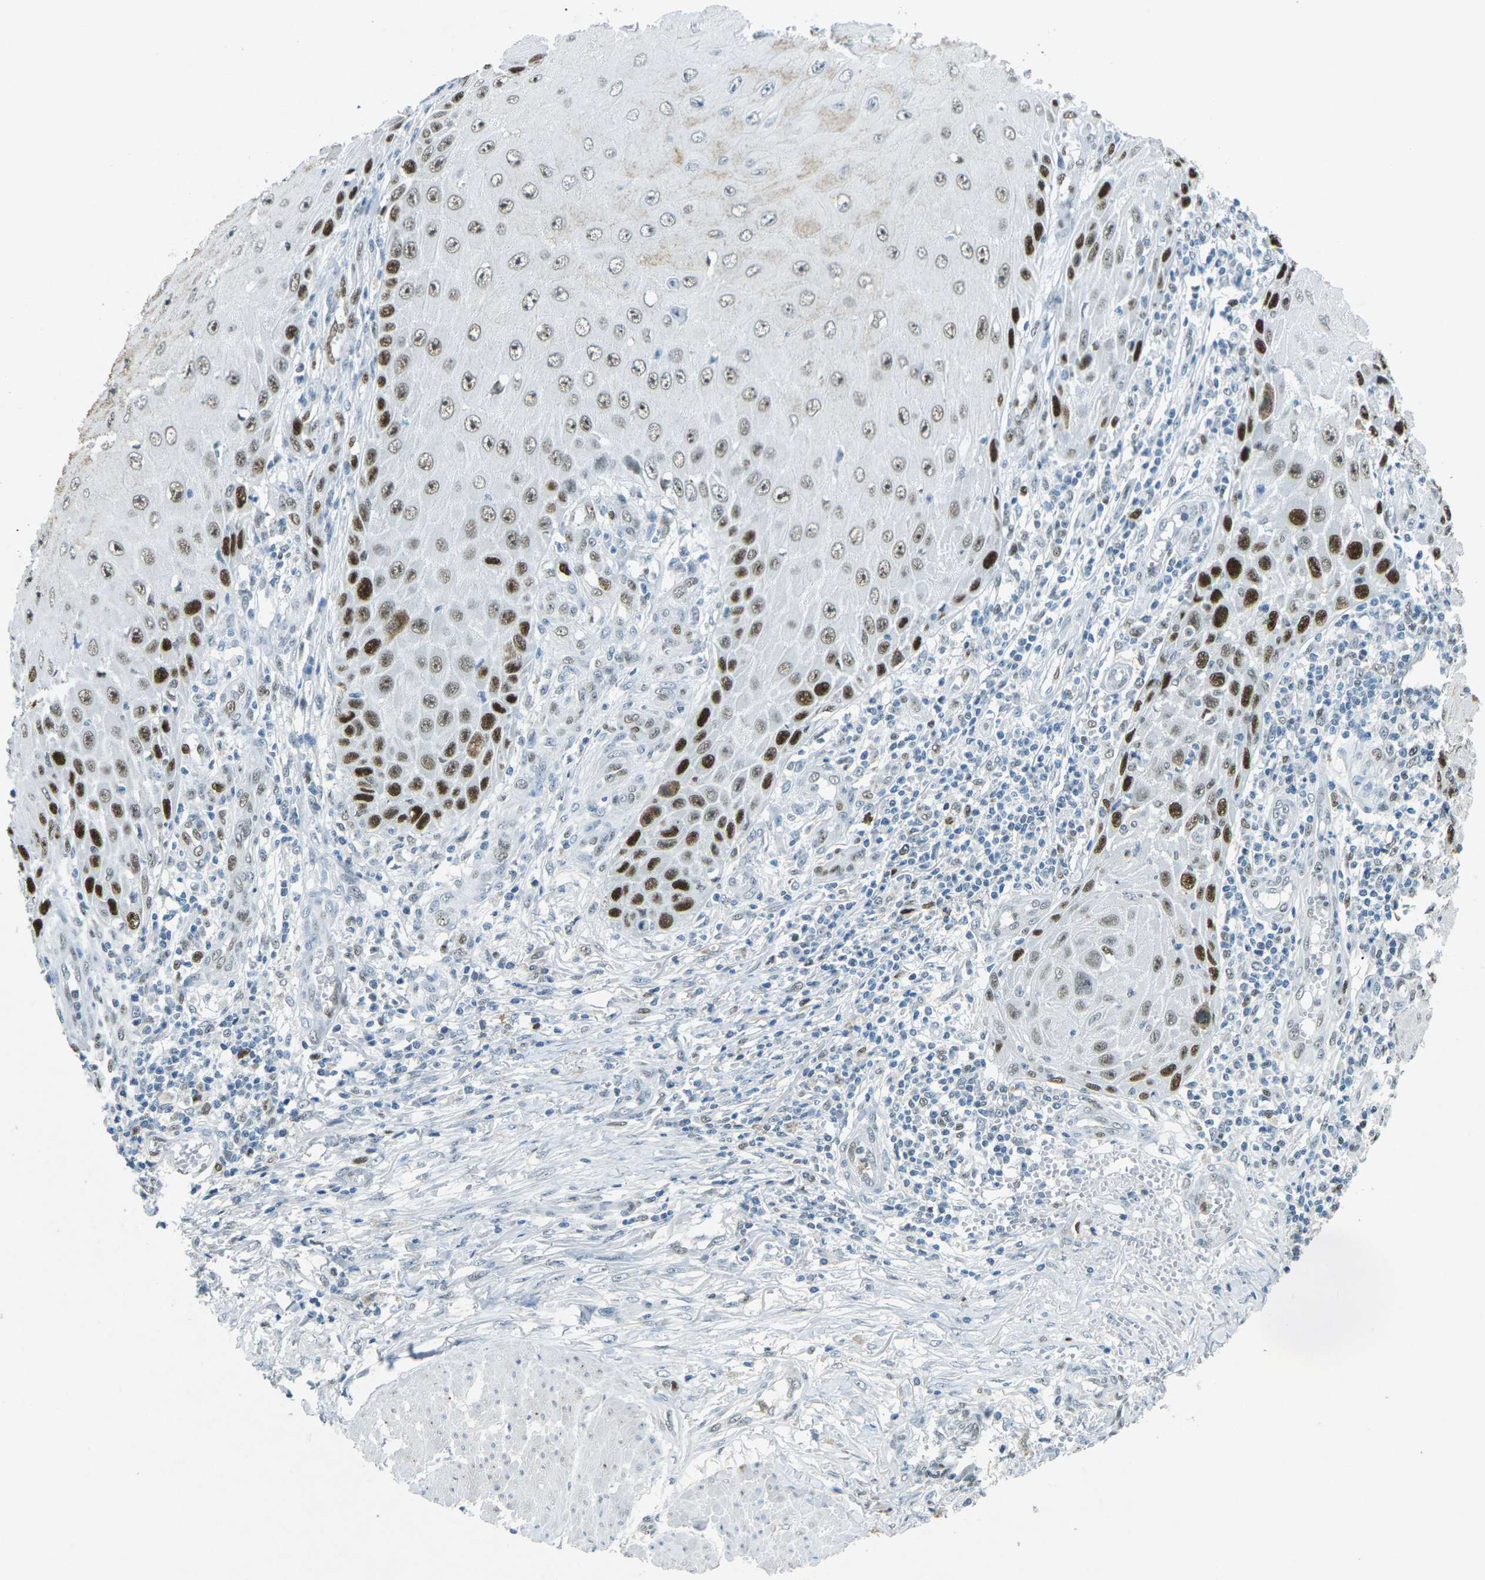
{"staining": {"intensity": "strong", "quantity": ">75%", "location": "nuclear"}, "tissue": "skin cancer", "cell_type": "Tumor cells", "image_type": "cancer", "snomed": [{"axis": "morphology", "description": "Squamous cell carcinoma, NOS"}, {"axis": "topography", "description": "Skin"}], "caption": "A micrograph of human skin squamous cell carcinoma stained for a protein demonstrates strong nuclear brown staining in tumor cells.", "gene": "RB1", "patient": {"sex": "female", "age": 73}}